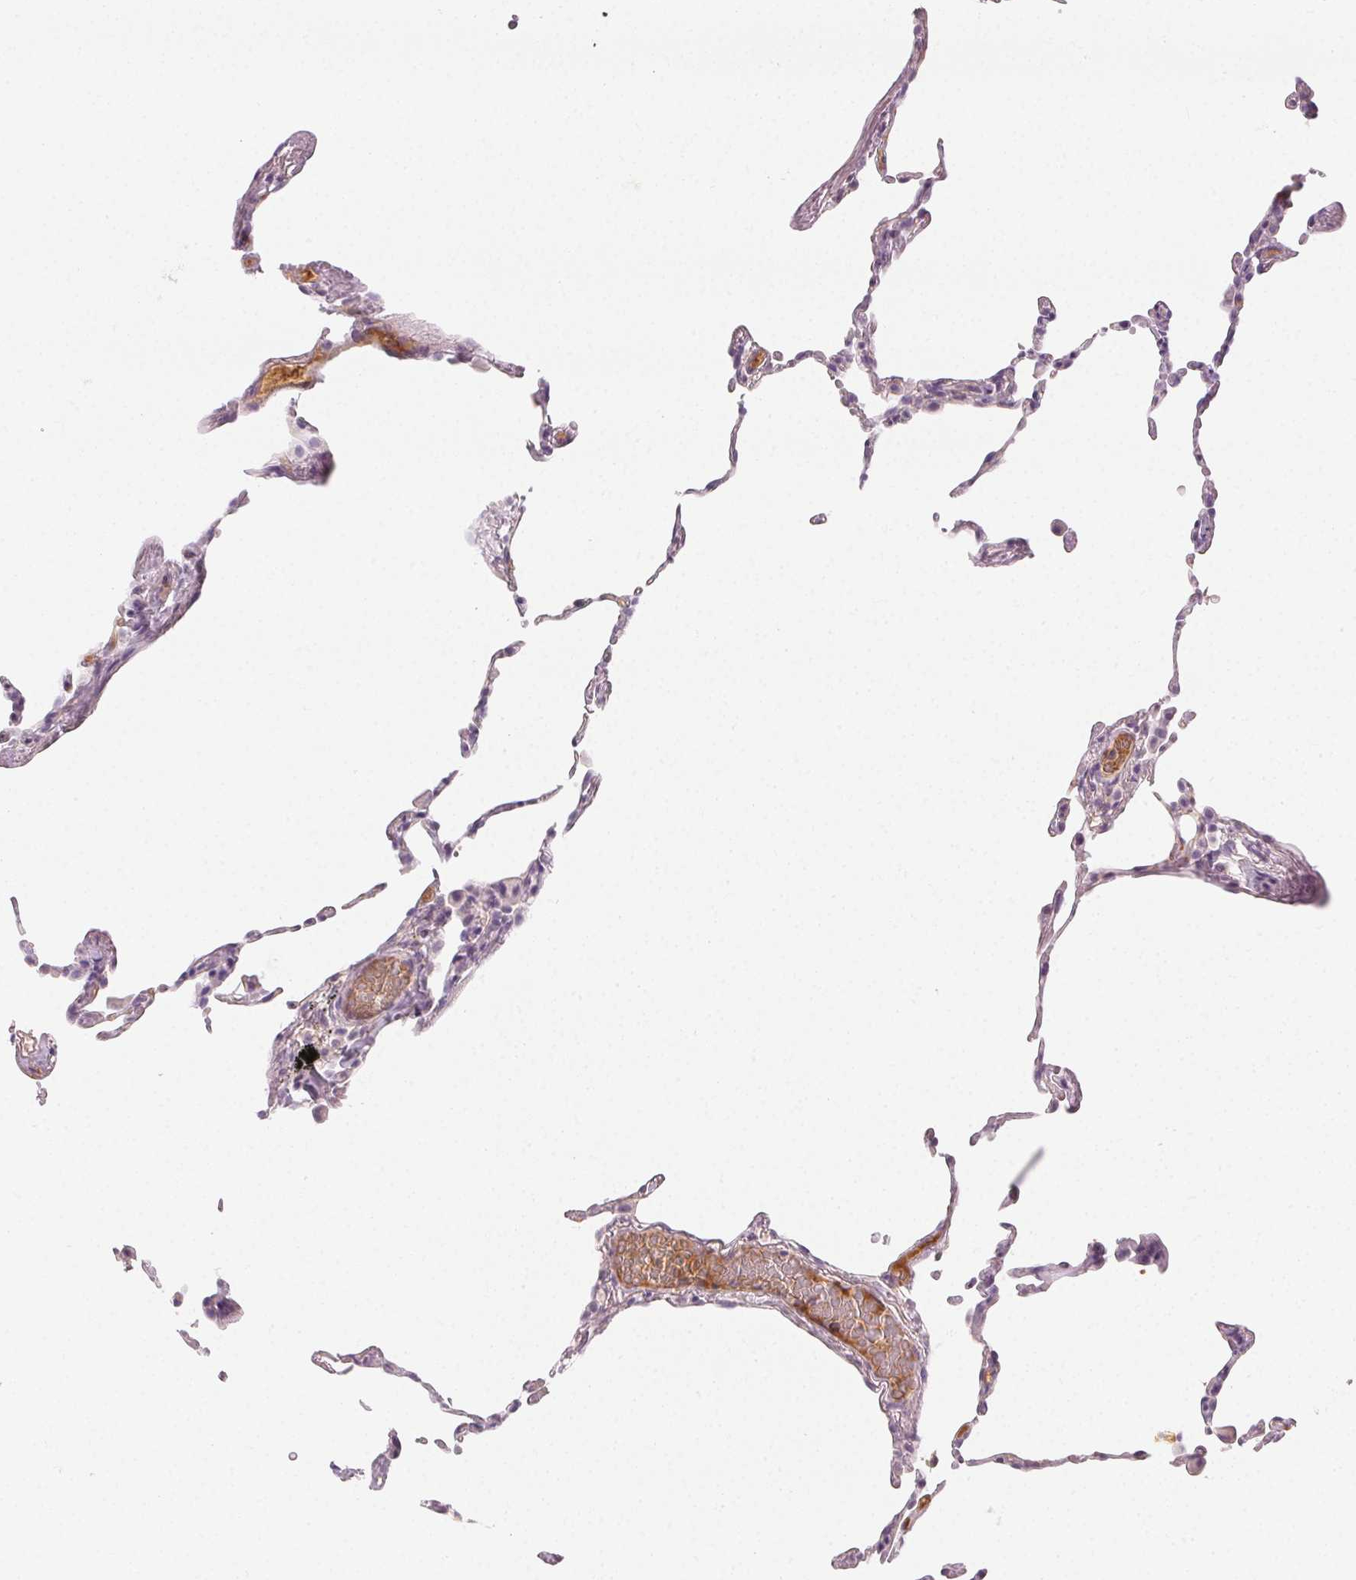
{"staining": {"intensity": "negative", "quantity": "none", "location": "none"}, "tissue": "lung", "cell_type": "Alveolar cells", "image_type": "normal", "snomed": [{"axis": "morphology", "description": "Normal tissue, NOS"}, {"axis": "topography", "description": "Lung"}], "caption": "Alveolar cells show no significant protein staining in unremarkable lung. Brightfield microscopy of immunohistochemistry (IHC) stained with DAB (3,3'-diaminobenzidine) (brown) and hematoxylin (blue), captured at high magnification.", "gene": "AFM", "patient": {"sex": "female", "age": 57}}